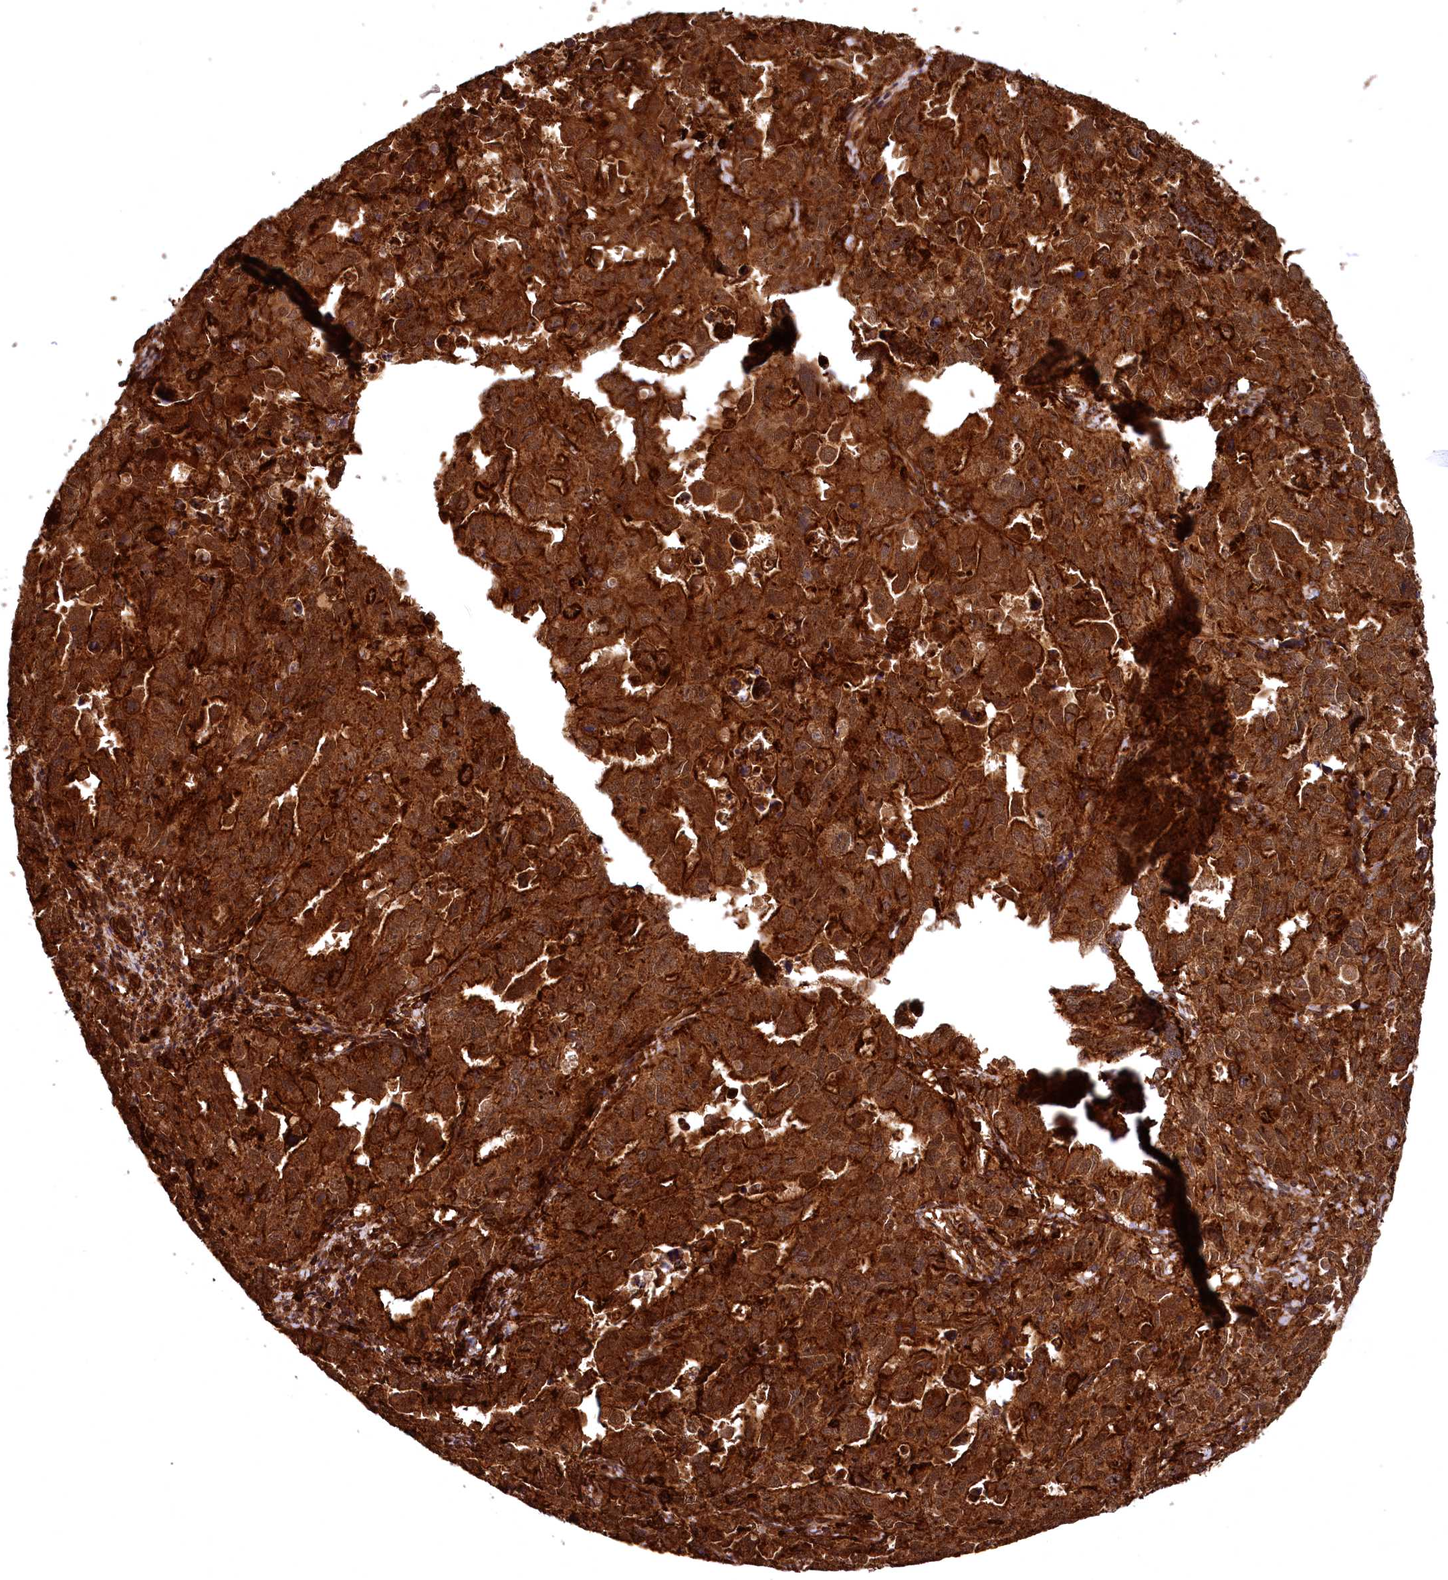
{"staining": {"intensity": "strong", "quantity": ">75%", "location": "cytoplasmic/membranous"}, "tissue": "endometrial cancer", "cell_type": "Tumor cells", "image_type": "cancer", "snomed": [{"axis": "morphology", "description": "Adenocarcinoma, NOS"}, {"axis": "topography", "description": "Endometrium"}], "caption": "IHC (DAB (3,3'-diaminobenzidine)) staining of endometrial adenocarcinoma demonstrates strong cytoplasmic/membranous protein expression in approximately >75% of tumor cells.", "gene": "STUB1", "patient": {"sex": "female", "age": 65}}